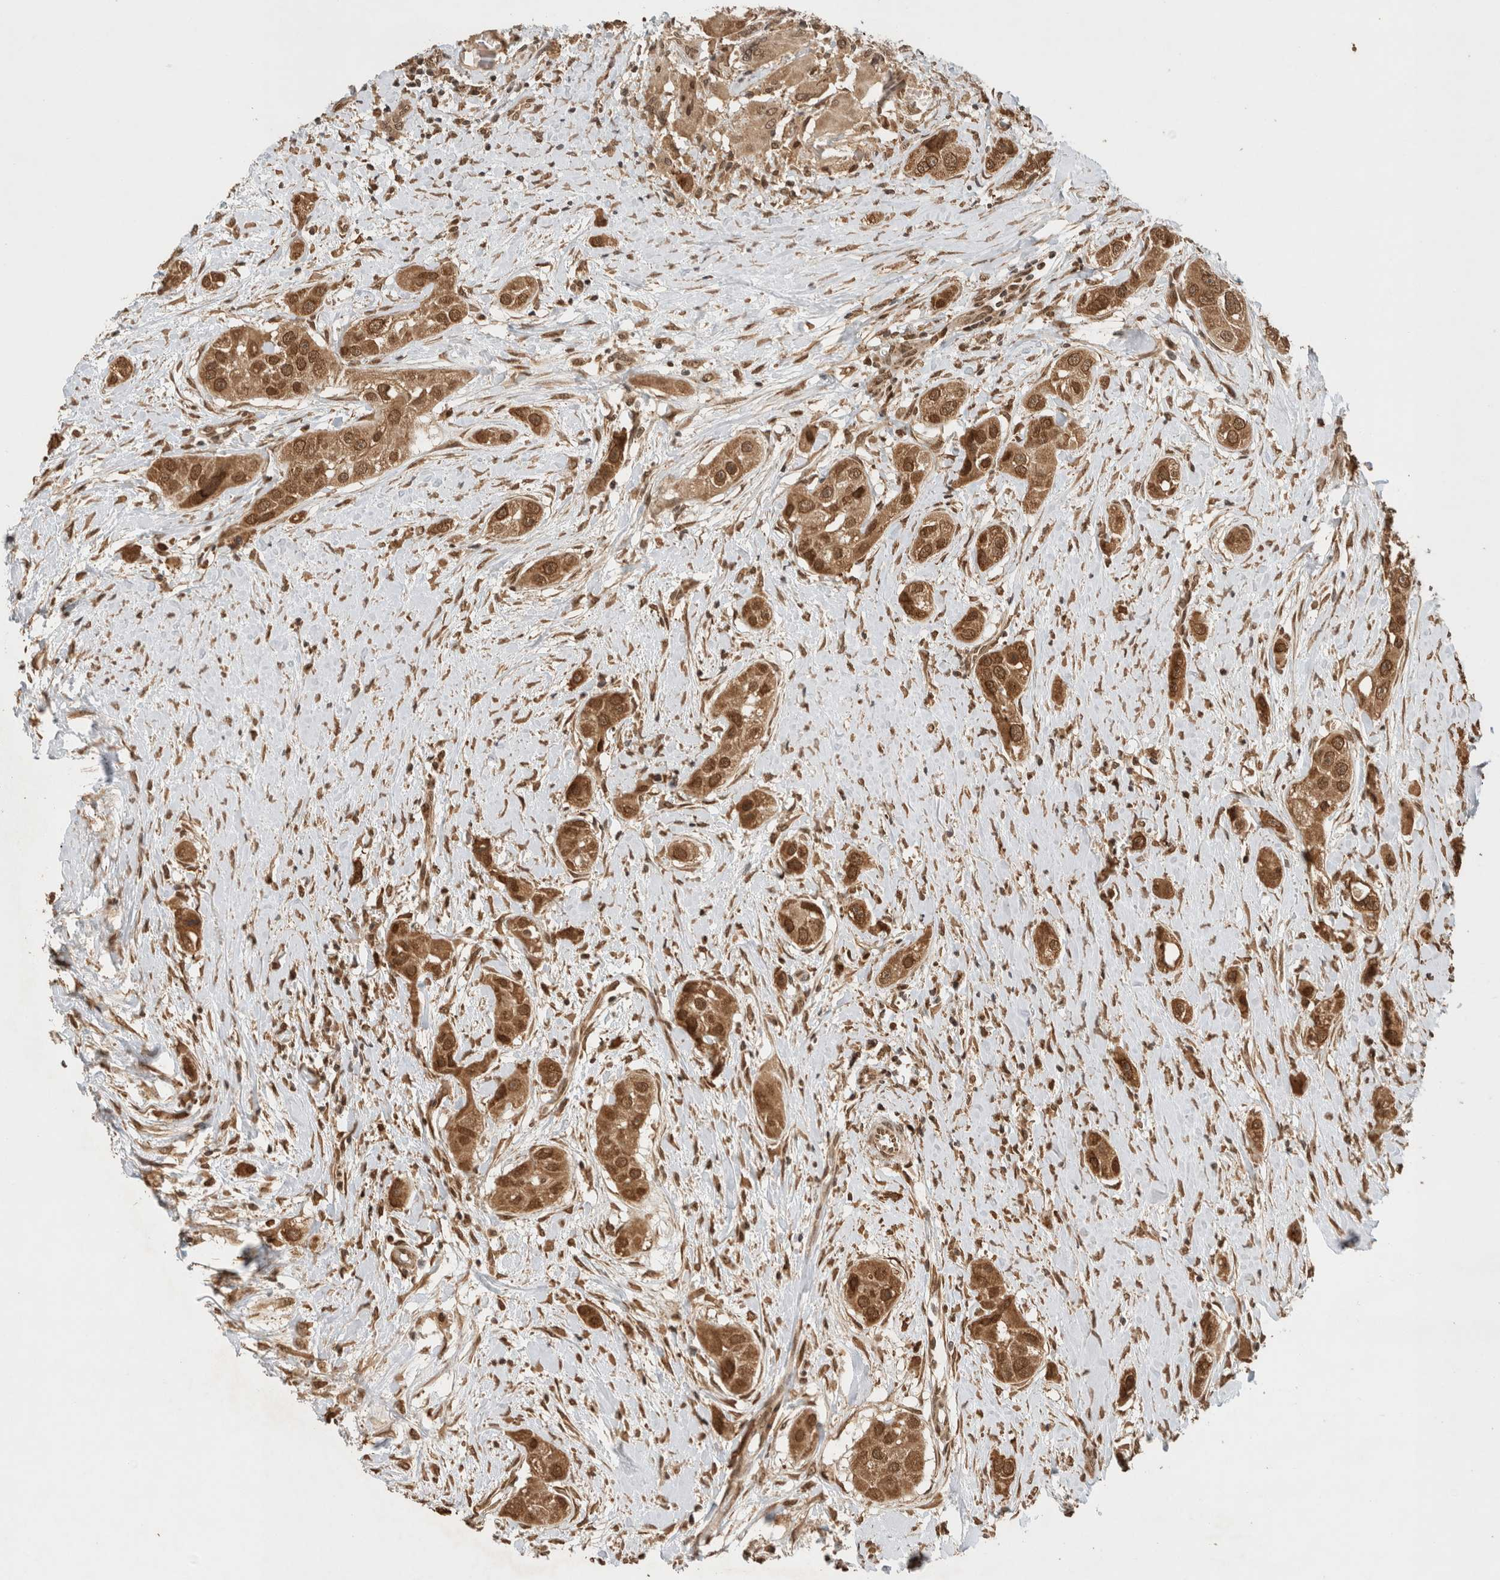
{"staining": {"intensity": "strong", "quantity": ">75%", "location": "cytoplasmic/membranous,nuclear"}, "tissue": "head and neck cancer", "cell_type": "Tumor cells", "image_type": "cancer", "snomed": [{"axis": "morphology", "description": "Normal tissue, NOS"}, {"axis": "morphology", "description": "Squamous cell carcinoma, NOS"}, {"axis": "topography", "description": "Skeletal muscle"}, {"axis": "topography", "description": "Head-Neck"}], "caption": "Protein staining displays strong cytoplasmic/membranous and nuclear positivity in approximately >75% of tumor cells in head and neck squamous cell carcinoma.", "gene": "C1orf21", "patient": {"sex": "male", "age": 51}}